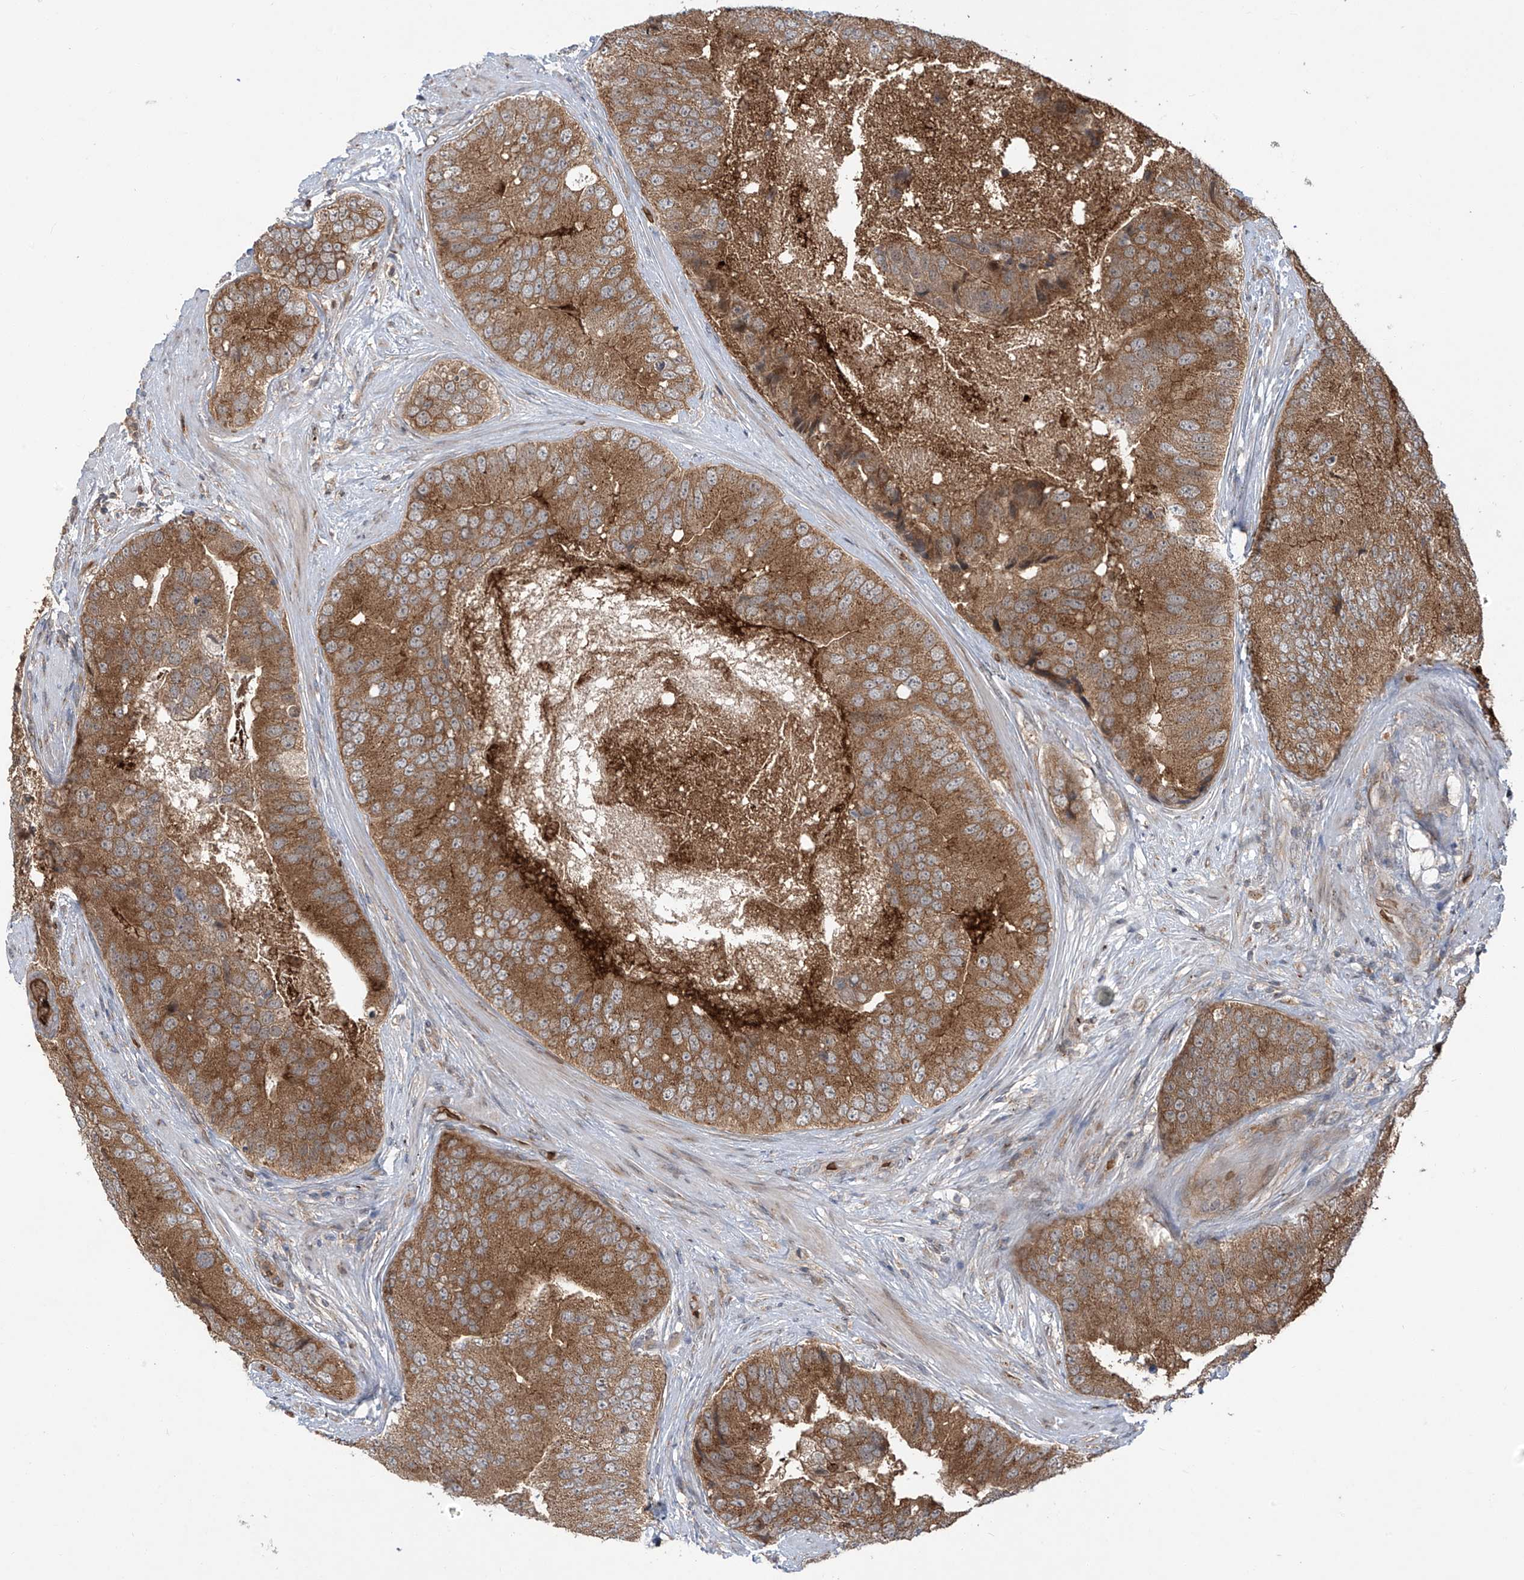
{"staining": {"intensity": "moderate", "quantity": ">75%", "location": "cytoplasmic/membranous"}, "tissue": "prostate cancer", "cell_type": "Tumor cells", "image_type": "cancer", "snomed": [{"axis": "morphology", "description": "Adenocarcinoma, High grade"}, {"axis": "topography", "description": "Prostate"}], "caption": "A high-resolution histopathology image shows IHC staining of prostate cancer, which shows moderate cytoplasmic/membranous staining in about >75% of tumor cells.", "gene": "ZDHHC9", "patient": {"sex": "male", "age": 70}}